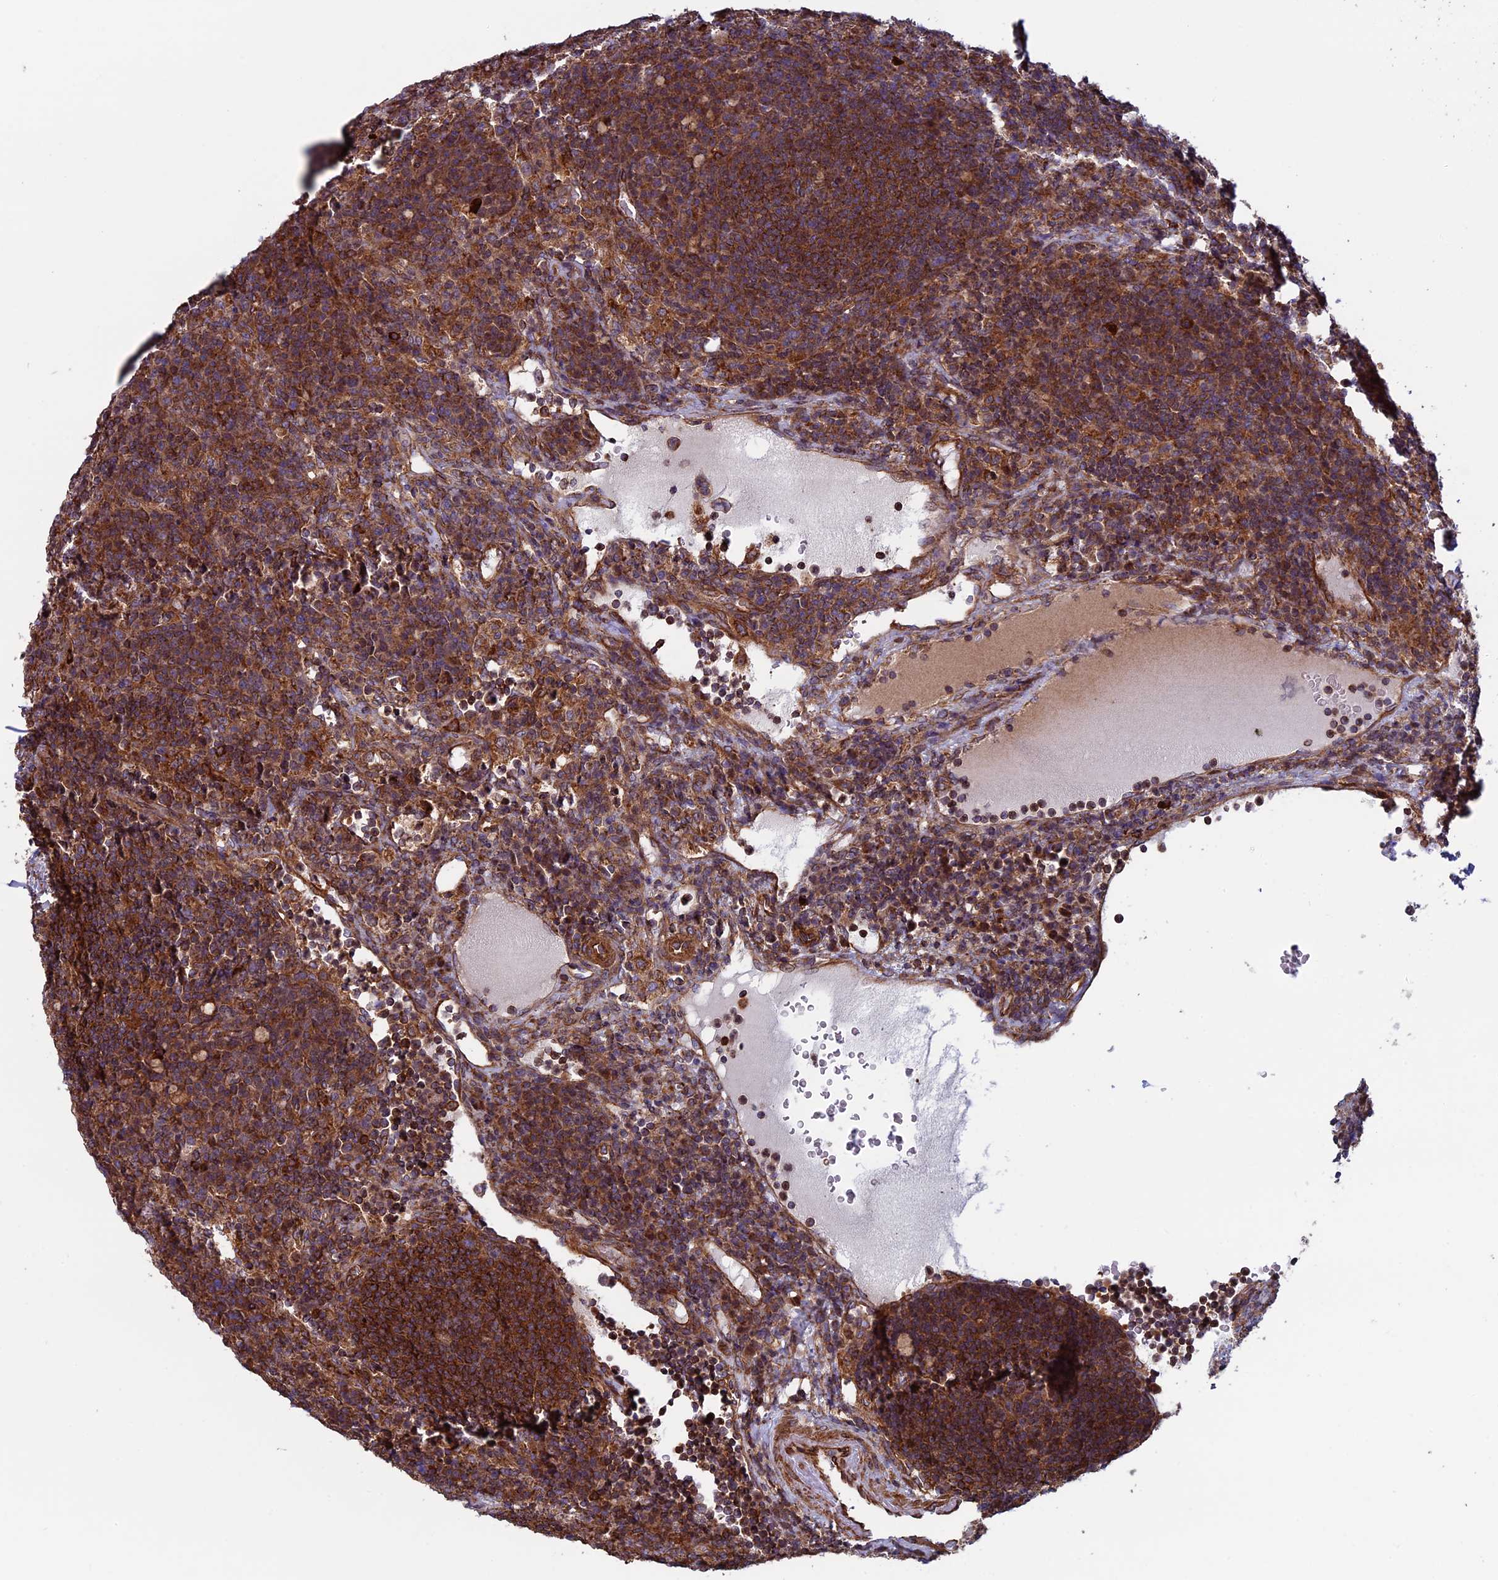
{"staining": {"intensity": "strong", "quantity": ">75%", "location": "cytoplasmic/membranous"}, "tissue": "lymph node", "cell_type": "Germinal center cells", "image_type": "normal", "snomed": [{"axis": "morphology", "description": "Normal tissue, NOS"}, {"axis": "topography", "description": "Lymph node"}], "caption": "Immunohistochemical staining of unremarkable lymph node reveals >75% levels of strong cytoplasmic/membranous protein staining in approximately >75% of germinal center cells. The protein of interest is shown in brown color, while the nuclei are stained blue.", "gene": "CCDC8", "patient": {"sex": "female", "age": 70}}